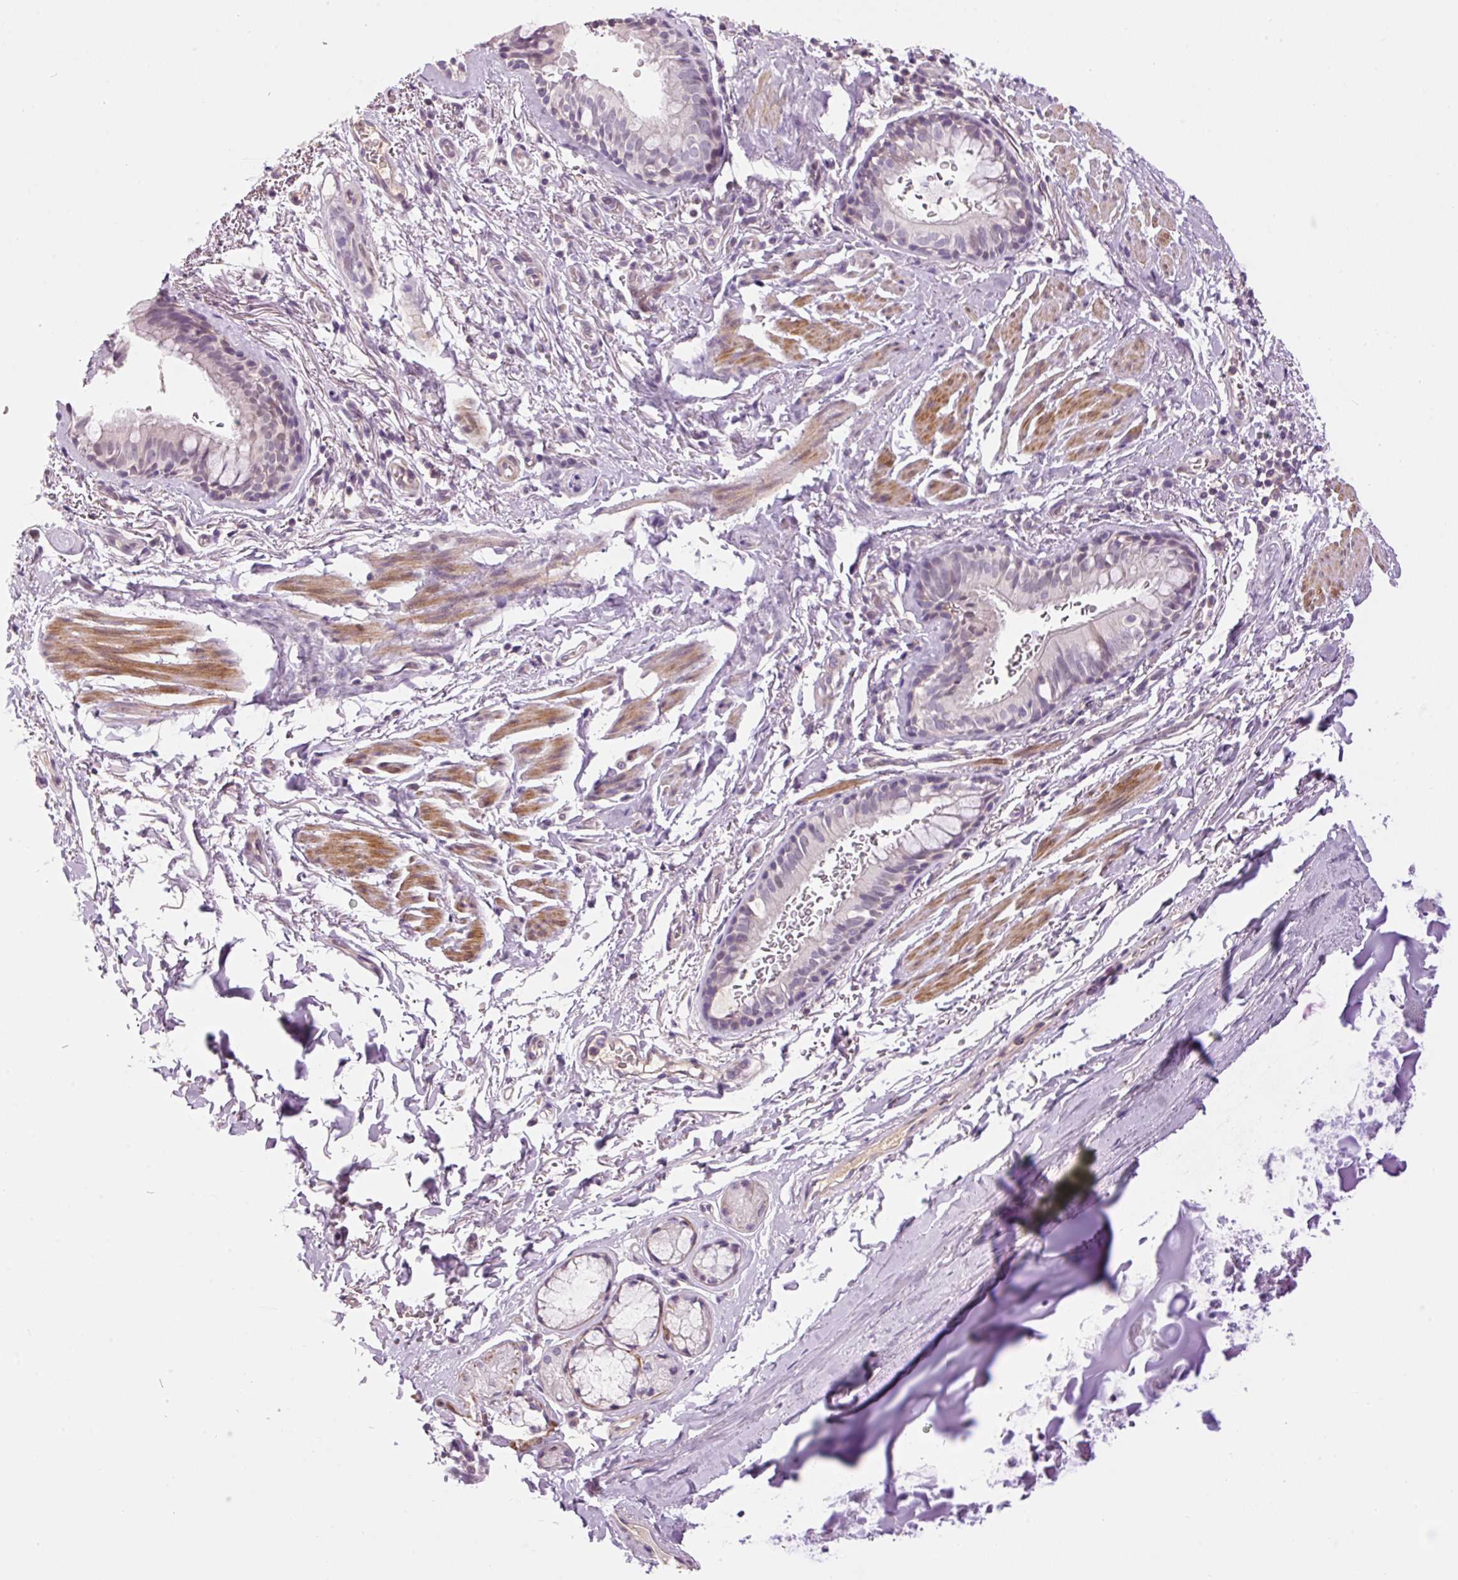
{"staining": {"intensity": "negative", "quantity": "none", "location": "none"}, "tissue": "bronchus", "cell_type": "Respiratory epithelial cells", "image_type": "normal", "snomed": [{"axis": "morphology", "description": "Normal tissue, NOS"}, {"axis": "topography", "description": "Bronchus"}], "caption": "IHC of normal bronchus reveals no positivity in respiratory epithelial cells. (DAB (3,3'-diaminobenzidine) immunohistochemistry (IHC) visualized using brightfield microscopy, high magnification).", "gene": "HNF1A", "patient": {"sex": "male", "age": 67}}